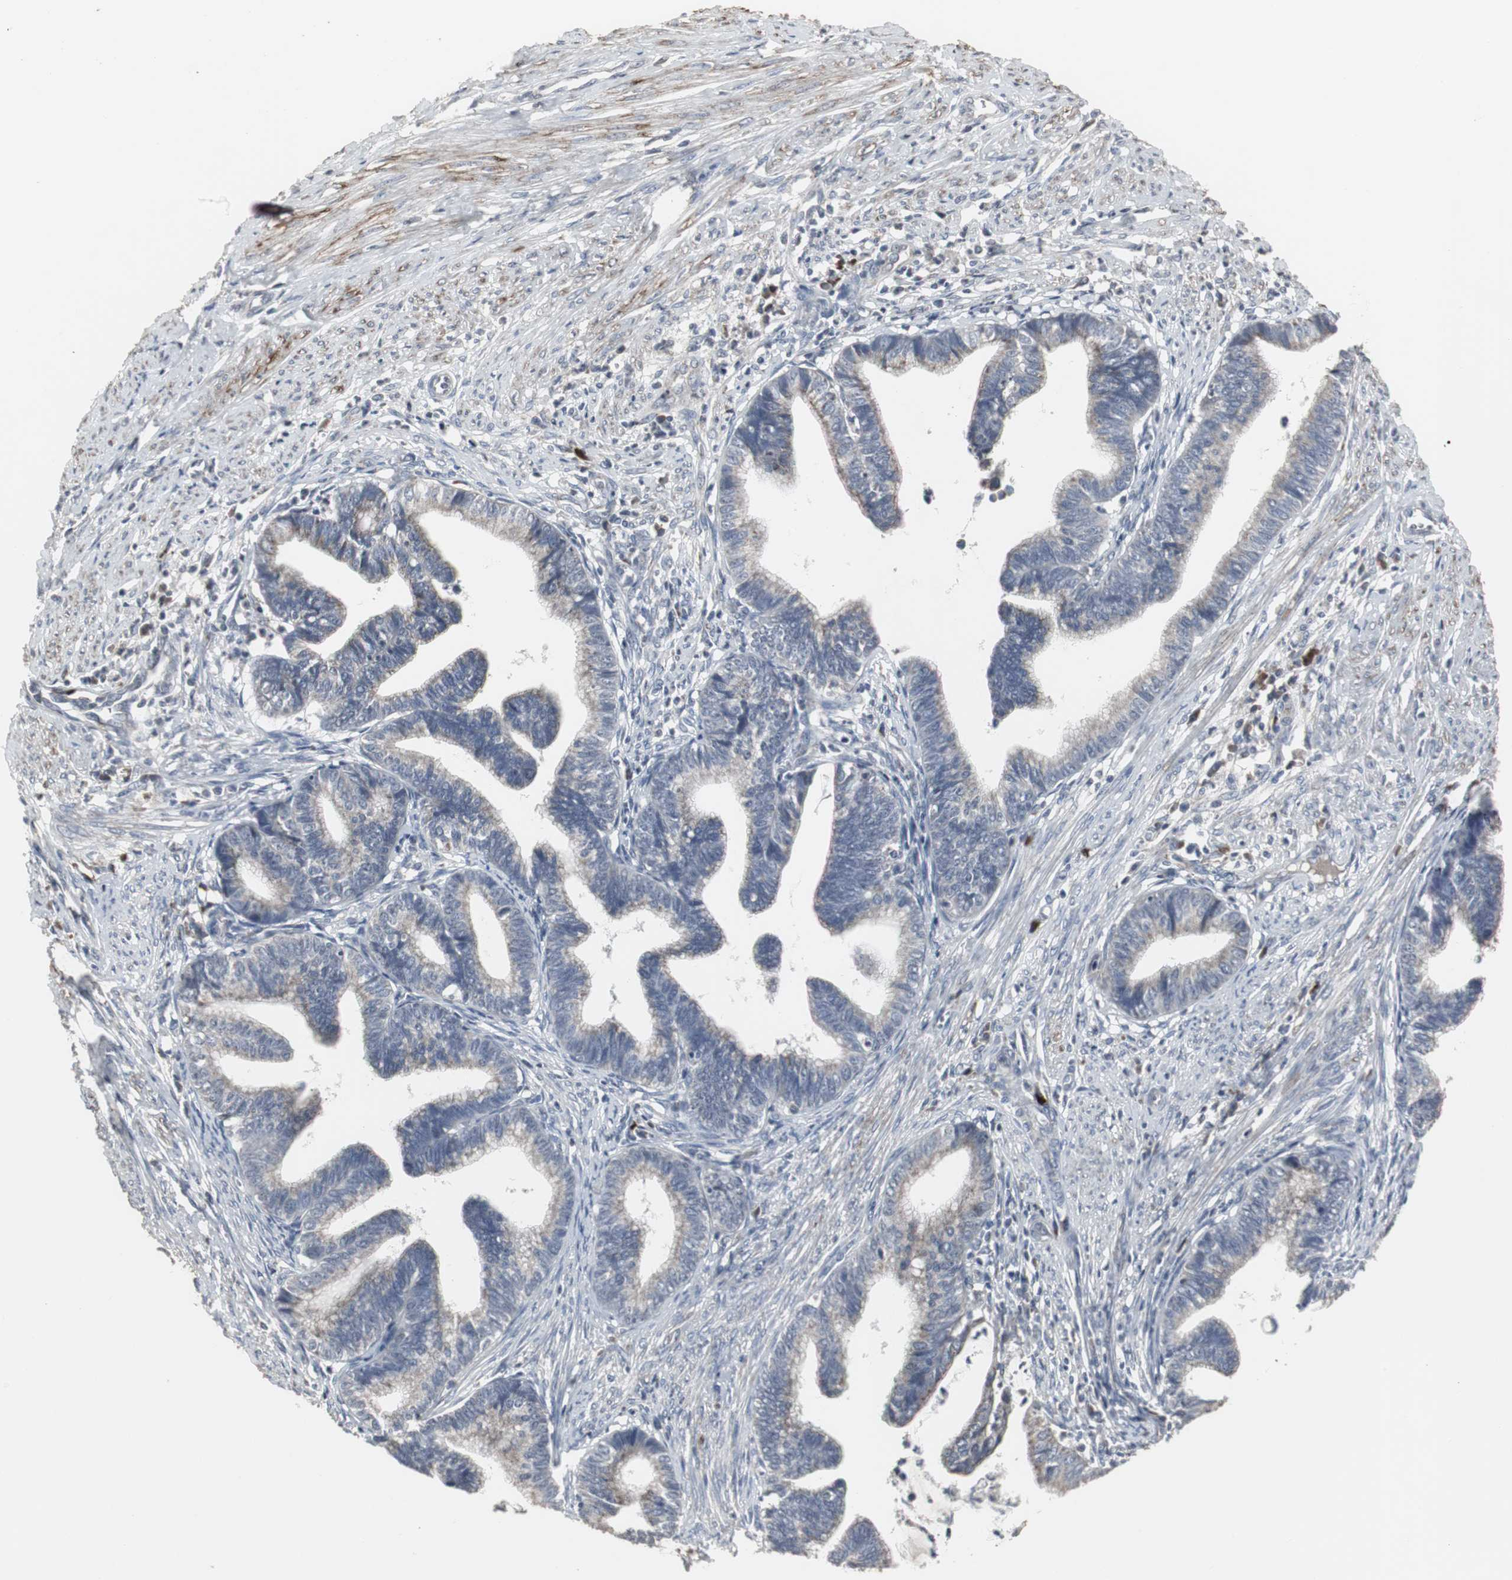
{"staining": {"intensity": "weak", "quantity": ">75%", "location": "cytoplasmic/membranous"}, "tissue": "cervical cancer", "cell_type": "Tumor cells", "image_type": "cancer", "snomed": [{"axis": "morphology", "description": "Adenocarcinoma, NOS"}, {"axis": "topography", "description": "Cervix"}], "caption": "Cervical cancer (adenocarcinoma) was stained to show a protein in brown. There is low levels of weak cytoplasmic/membranous expression in about >75% of tumor cells.", "gene": "ACAA1", "patient": {"sex": "female", "age": 36}}